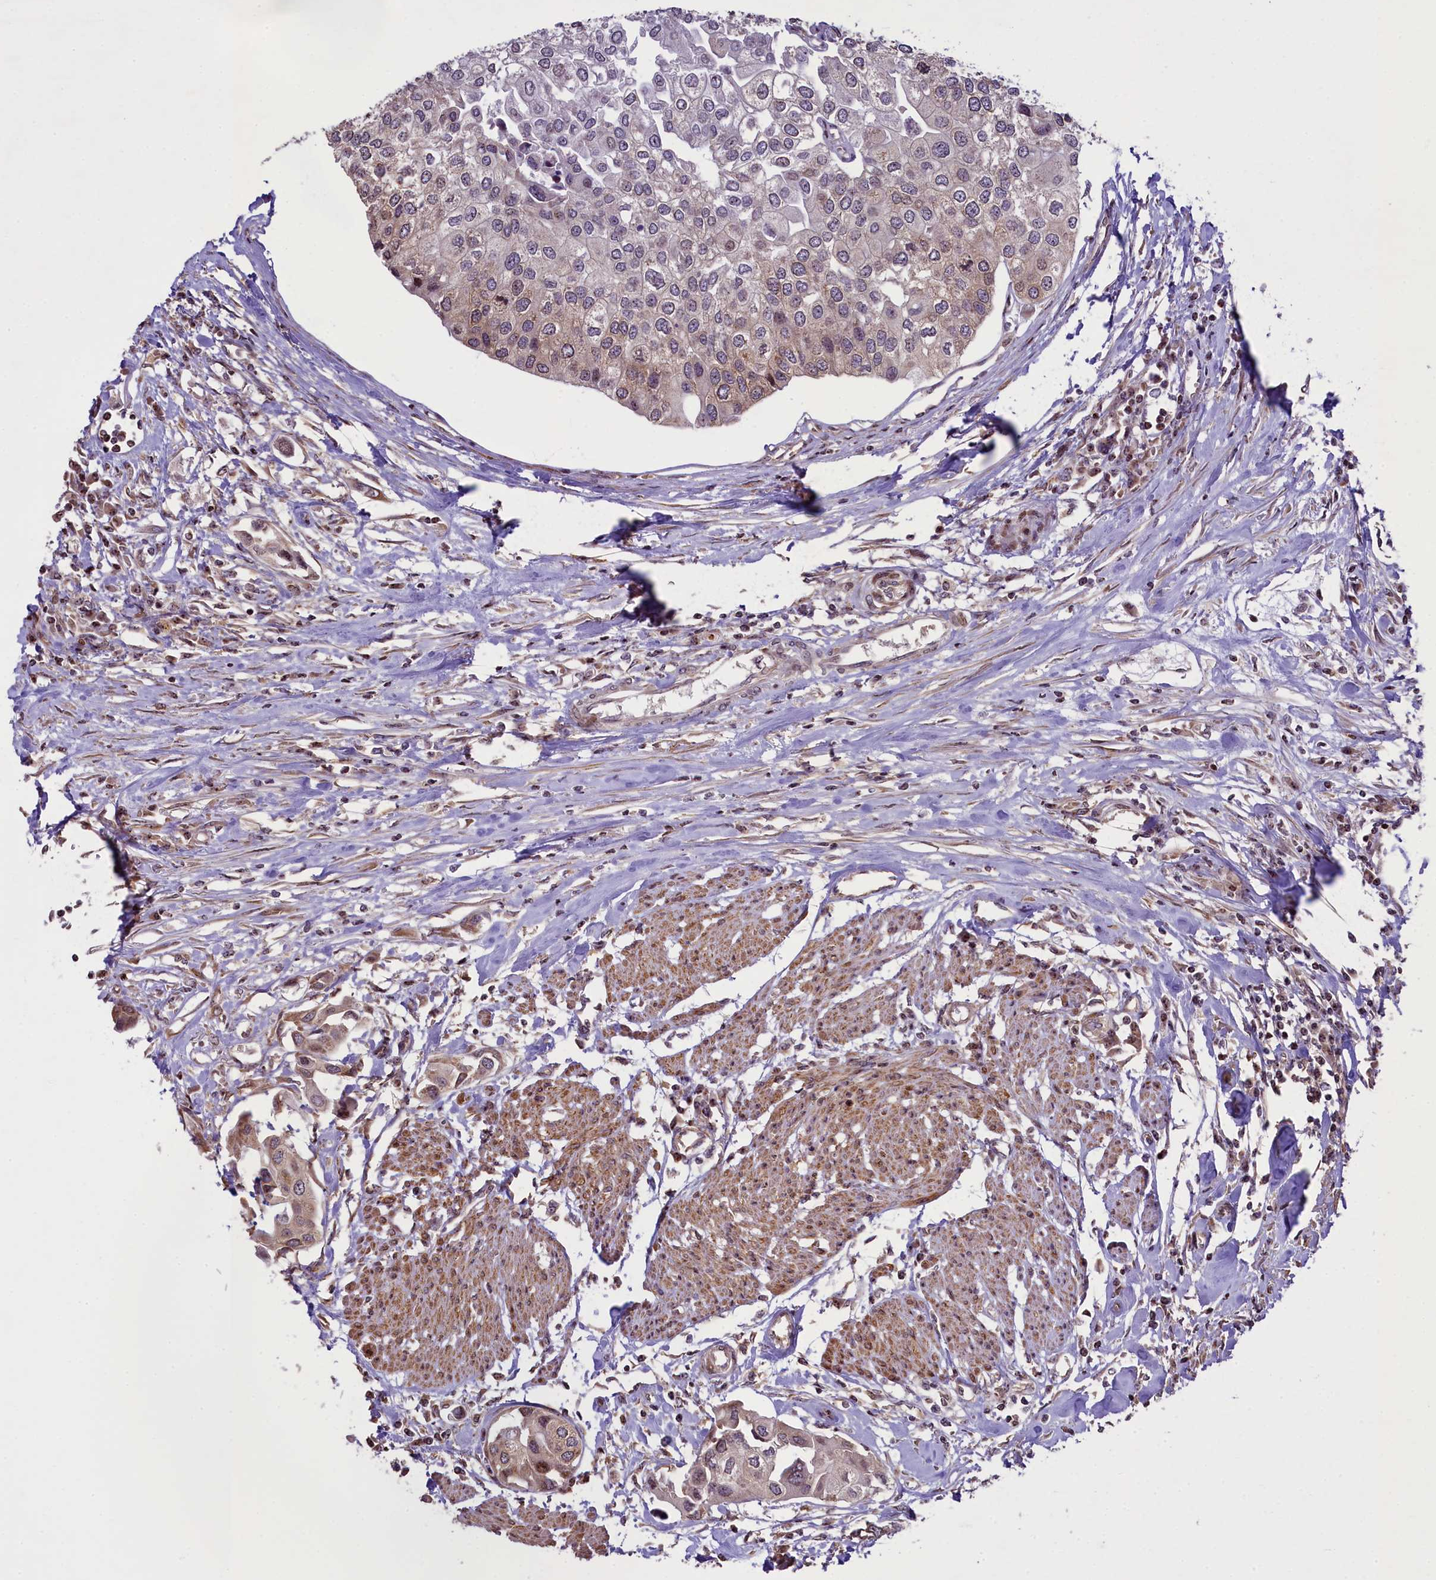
{"staining": {"intensity": "weak", "quantity": "25%-75%", "location": "cytoplasmic/membranous"}, "tissue": "urothelial cancer", "cell_type": "Tumor cells", "image_type": "cancer", "snomed": [{"axis": "morphology", "description": "Urothelial carcinoma, High grade"}, {"axis": "topography", "description": "Urinary bladder"}], "caption": "About 25%-75% of tumor cells in human urothelial cancer exhibit weak cytoplasmic/membranous protein staining as visualized by brown immunohistochemical staining.", "gene": "RBBP8", "patient": {"sex": "male", "age": 64}}